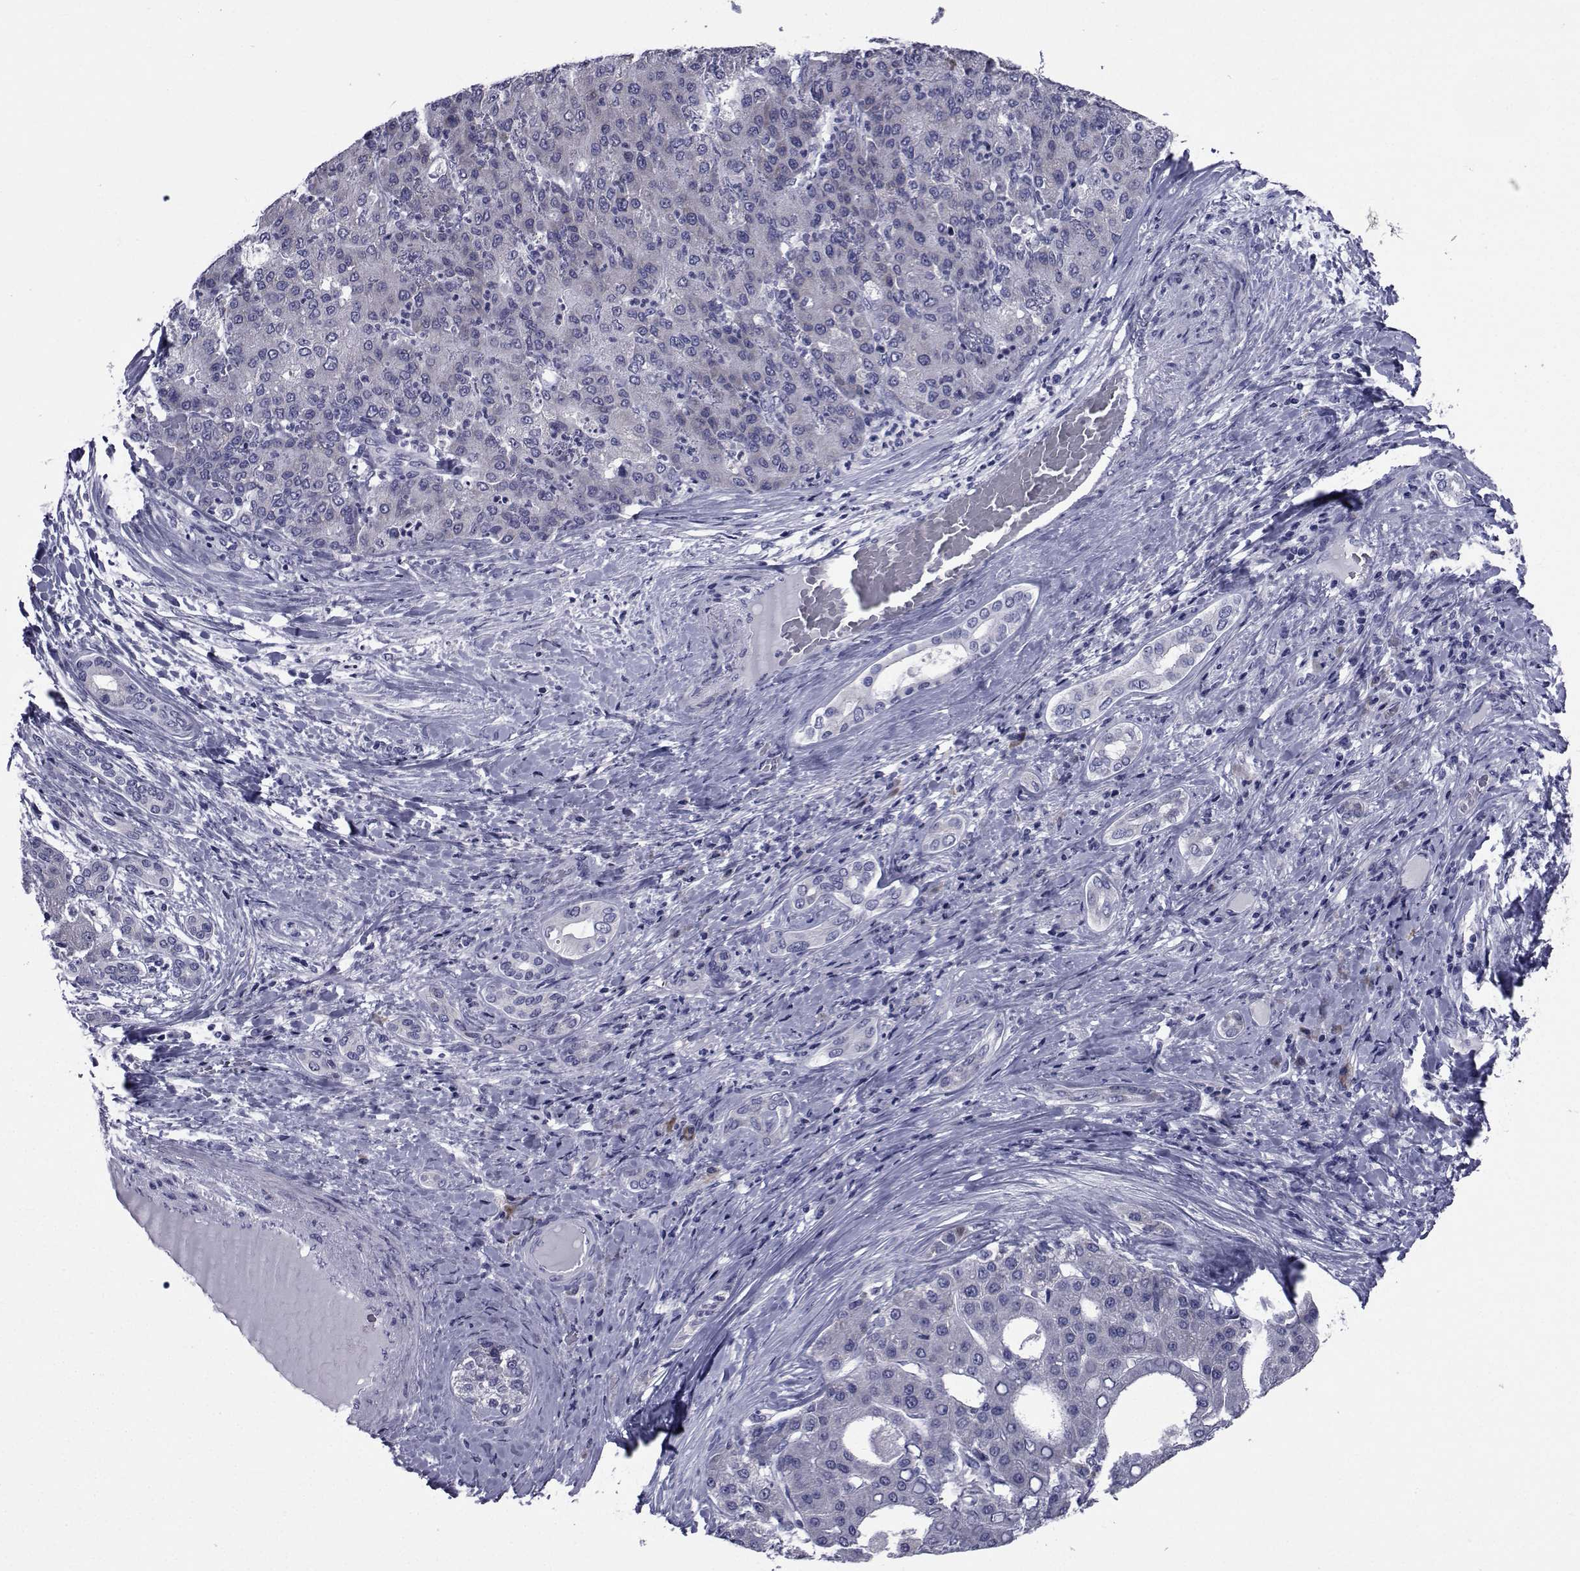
{"staining": {"intensity": "negative", "quantity": "none", "location": "none"}, "tissue": "liver cancer", "cell_type": "Tumor cells", "image_type": "cancer", "snomed": [{"axis": "morphology", "description": "Carcinoma, Hepatocellular, NOS"}, {"axis": "topography", "description": "Liver"}], "caption": "An immunohistochemistry (IHC) micrograph of hepatocellular carcinoma (liver) is shown. There is no staining in tumor cells of hepatocellular carcinoma (liver).", "gene": "ROPN1", "patient": {"sex": "male", "age": 65}}